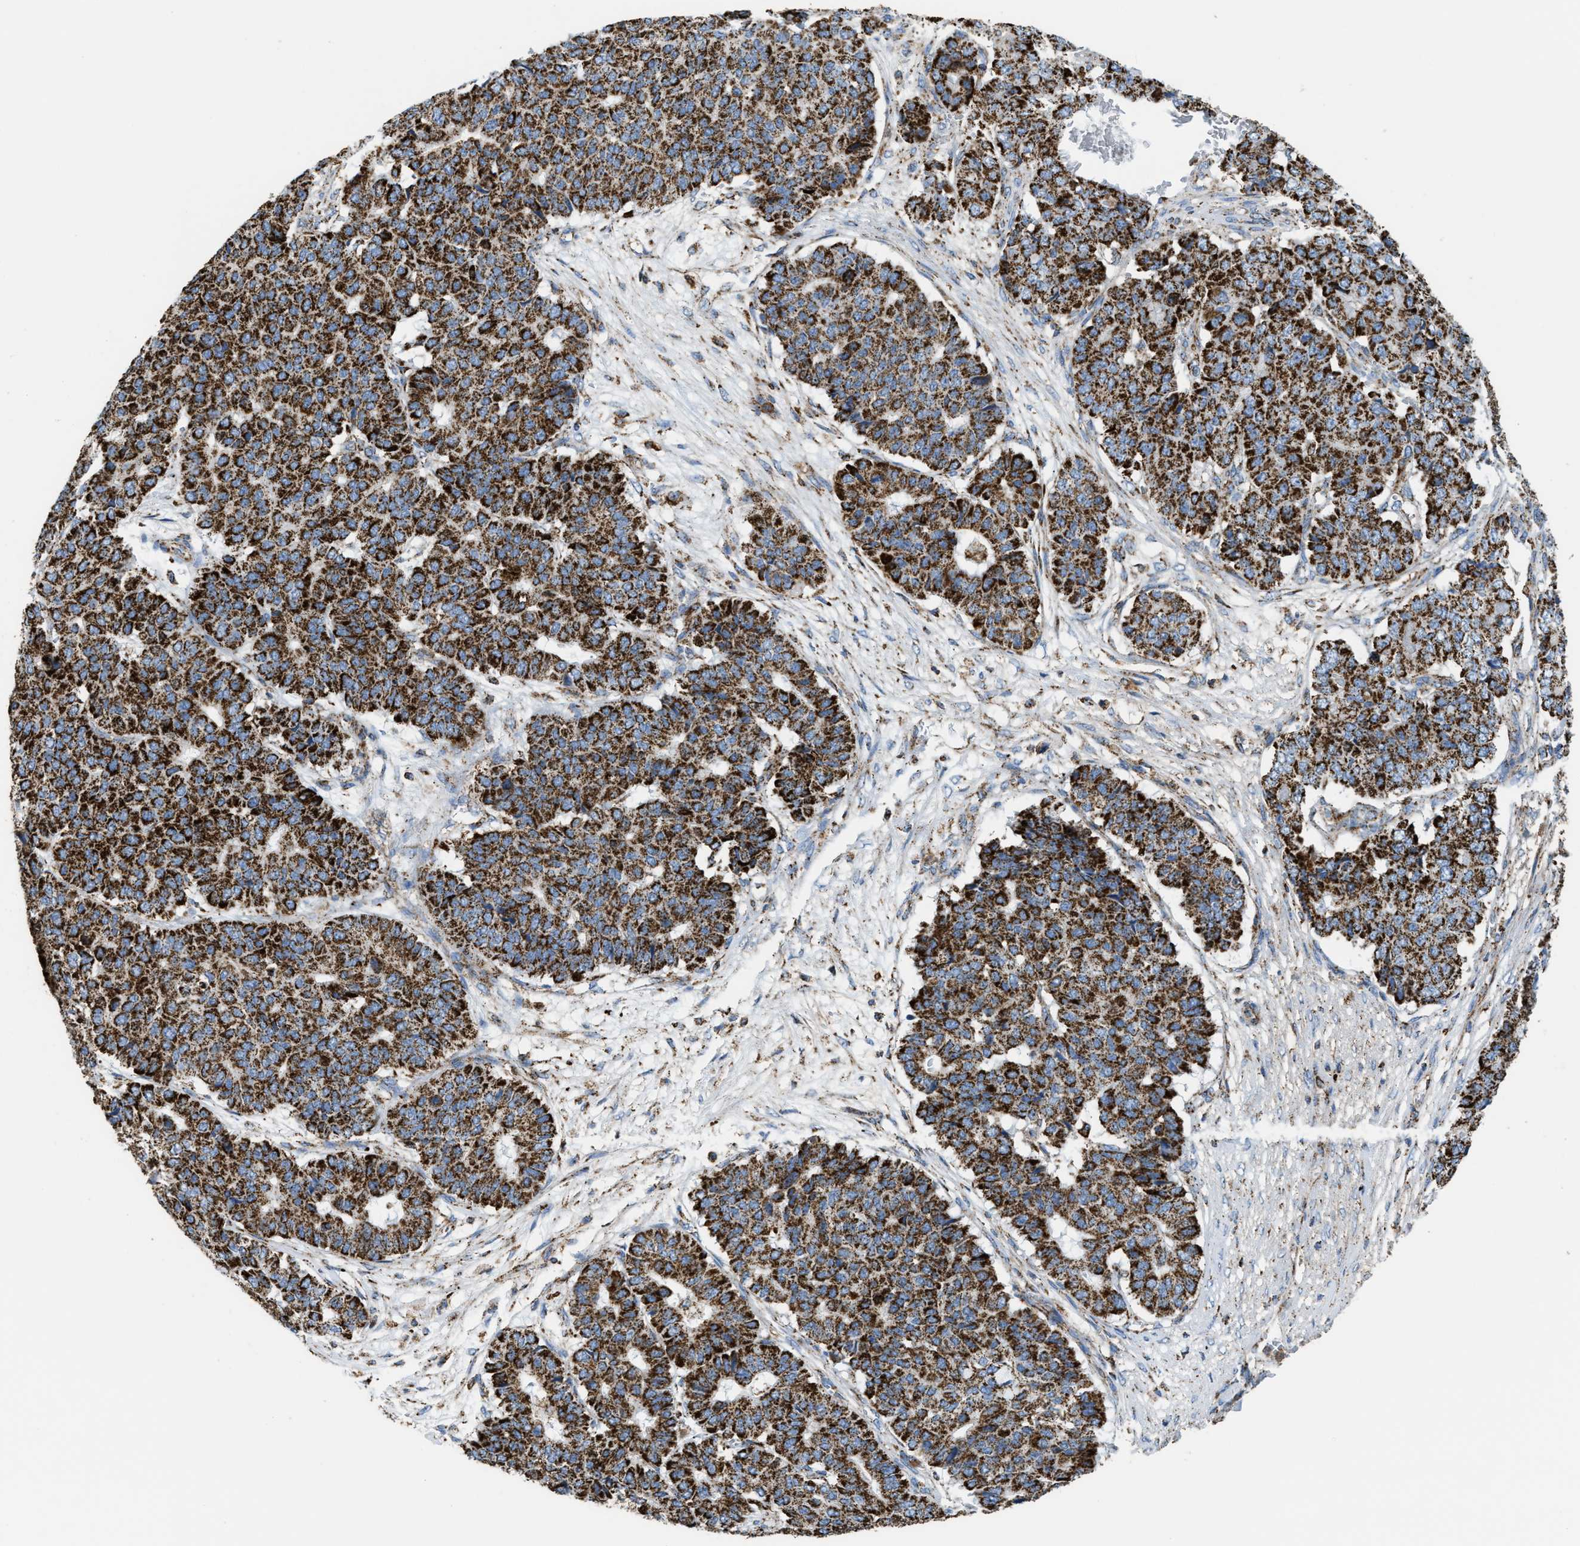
{"staining": {"intensity": "strong", "quantity": ">75%", "location": "cytoplasmic/membranous"}, "tissue": "pancreatic cancer", "cell_type": "Tumor cells", "image_type": "cancer", "snomed": [{"axis": "morphology", "description": "Adenocarcinoma, NOS"}, {"axis": "topography", "description": "Pancreas"}], "caption": "Tumor cells reveal strong cytoplasmic/membranous positivity in about >75% of cells in adenocarcinoma (pancreatic).", "gene": "ECHS1", "patient": {"sex": "male", "age": 50}}